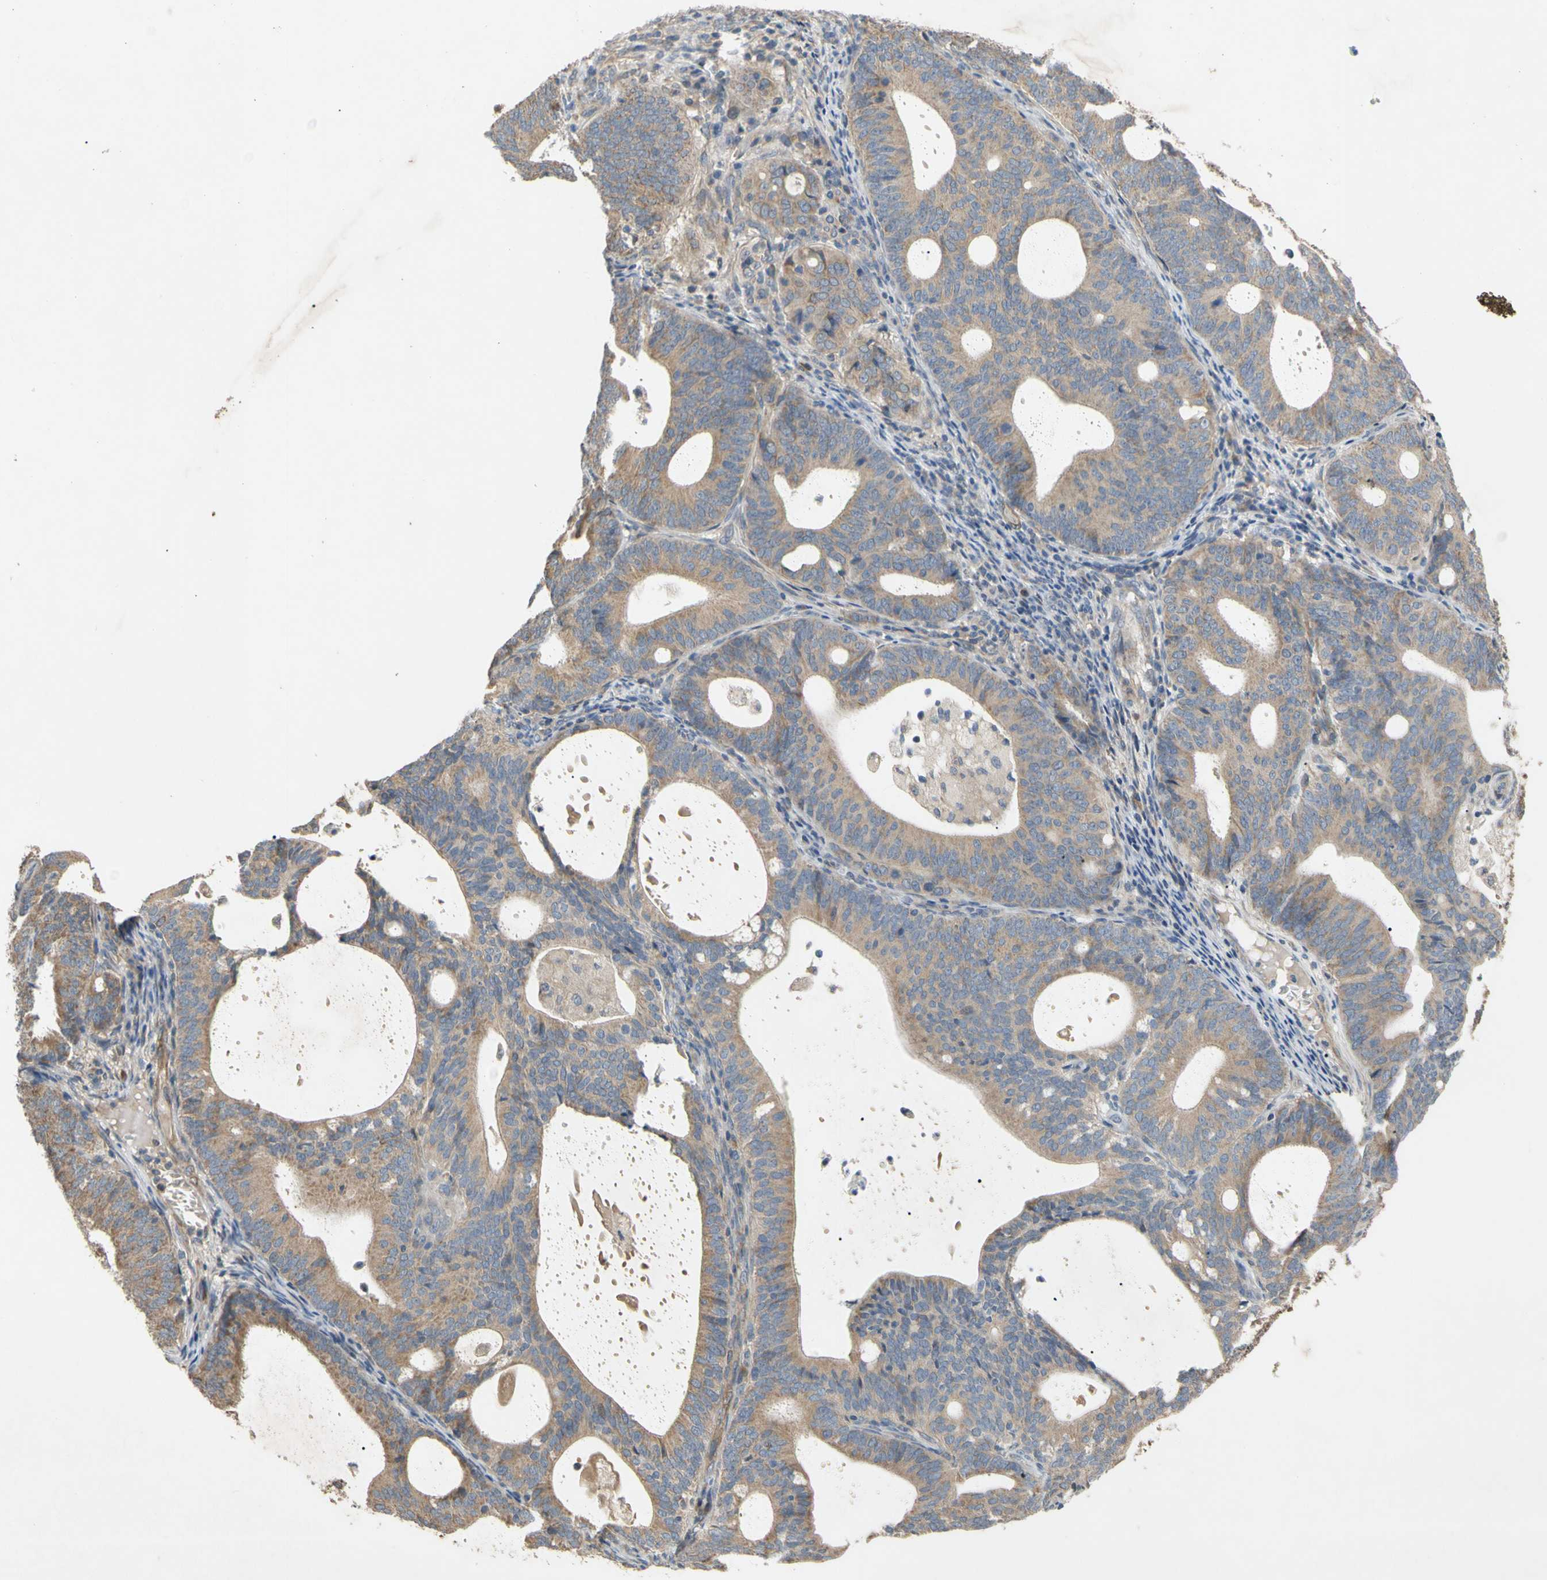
{"staining": {"intensity": "moderate", "quantity": ">75%", "location": "cytoplasmic/membranous"}, "tissue": "endometrial cancer", "cell_type": "Tumor cells", "image_type": "cancer", "snomed": [{"axis": "morphology", "description": "Adenocarcinoma, NOS"}, {"axis": "topography", "description": "Uterus"}], "caption": "An immunohistochemistry photomicrograph of neoplastic tissue is shown. Protein staining in brown highlights moderate cytoplasmic/membranous positivity in endometrial adenocarcinoma within tumor cells.", "gene": "PARD6A", "patient": {"sex": "female", "age": 83}}